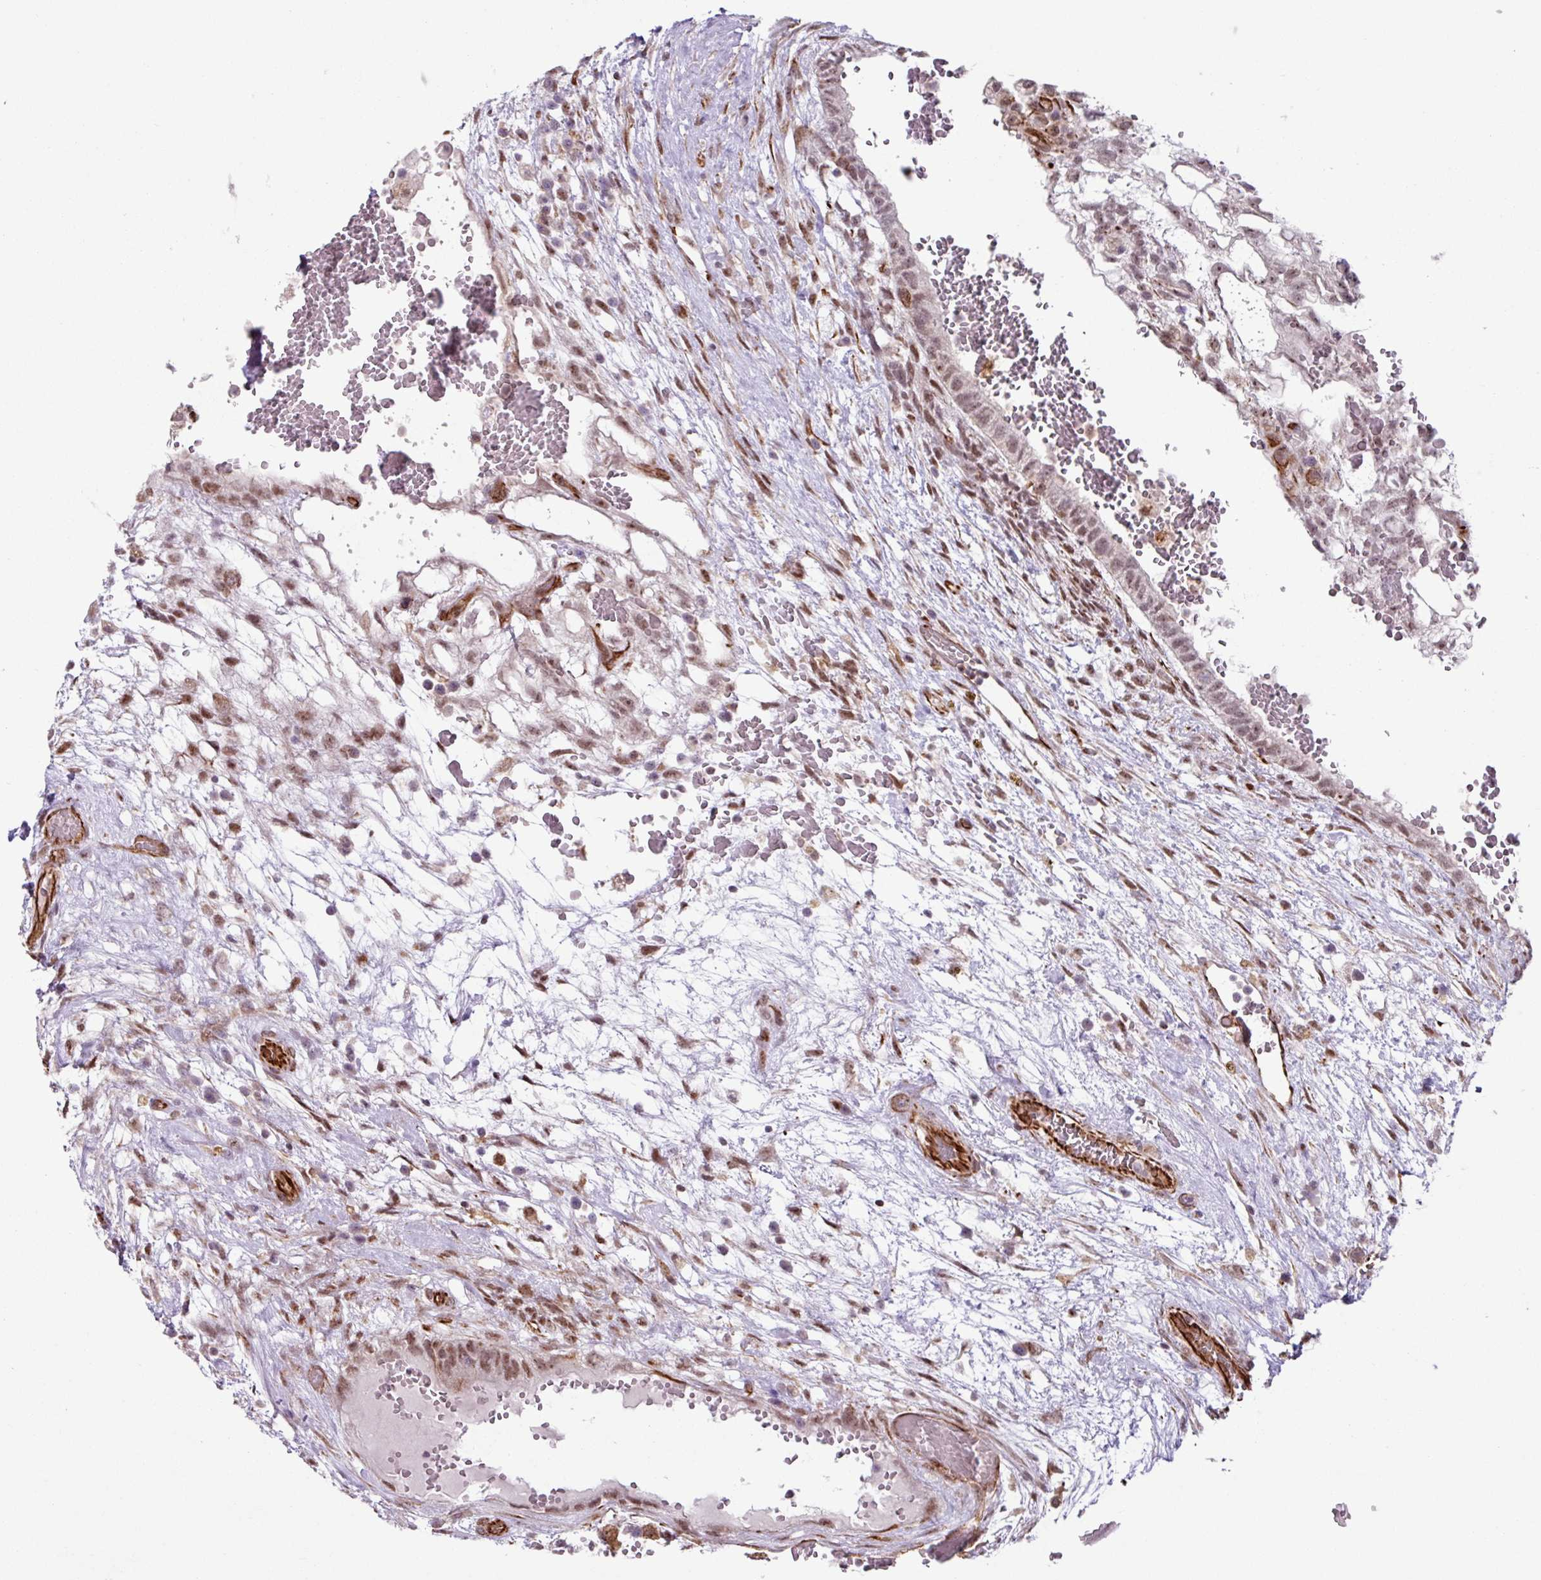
{"staining": {"intensity": "moderate", "quantity": ">75%", "location": "nuclear"}, "tissue": "testis cancer", "cell_type": "Tumor cells", "image_type": "cancer", "snomed": [{"axis": "morphology", "description": "Normal tissue, NOS"}, {"axis": "morphology", "description": "Carcinoma, Embryonal, NOS"}, {"axis": "topography", "description": "Testis"}], "caption": "Human embryonal carcinoma (testis) stained with a protein marker shows moderate staining in tumor cells.", "gene": "CHD3", "patient": {"sex": "male", "age": 32}}